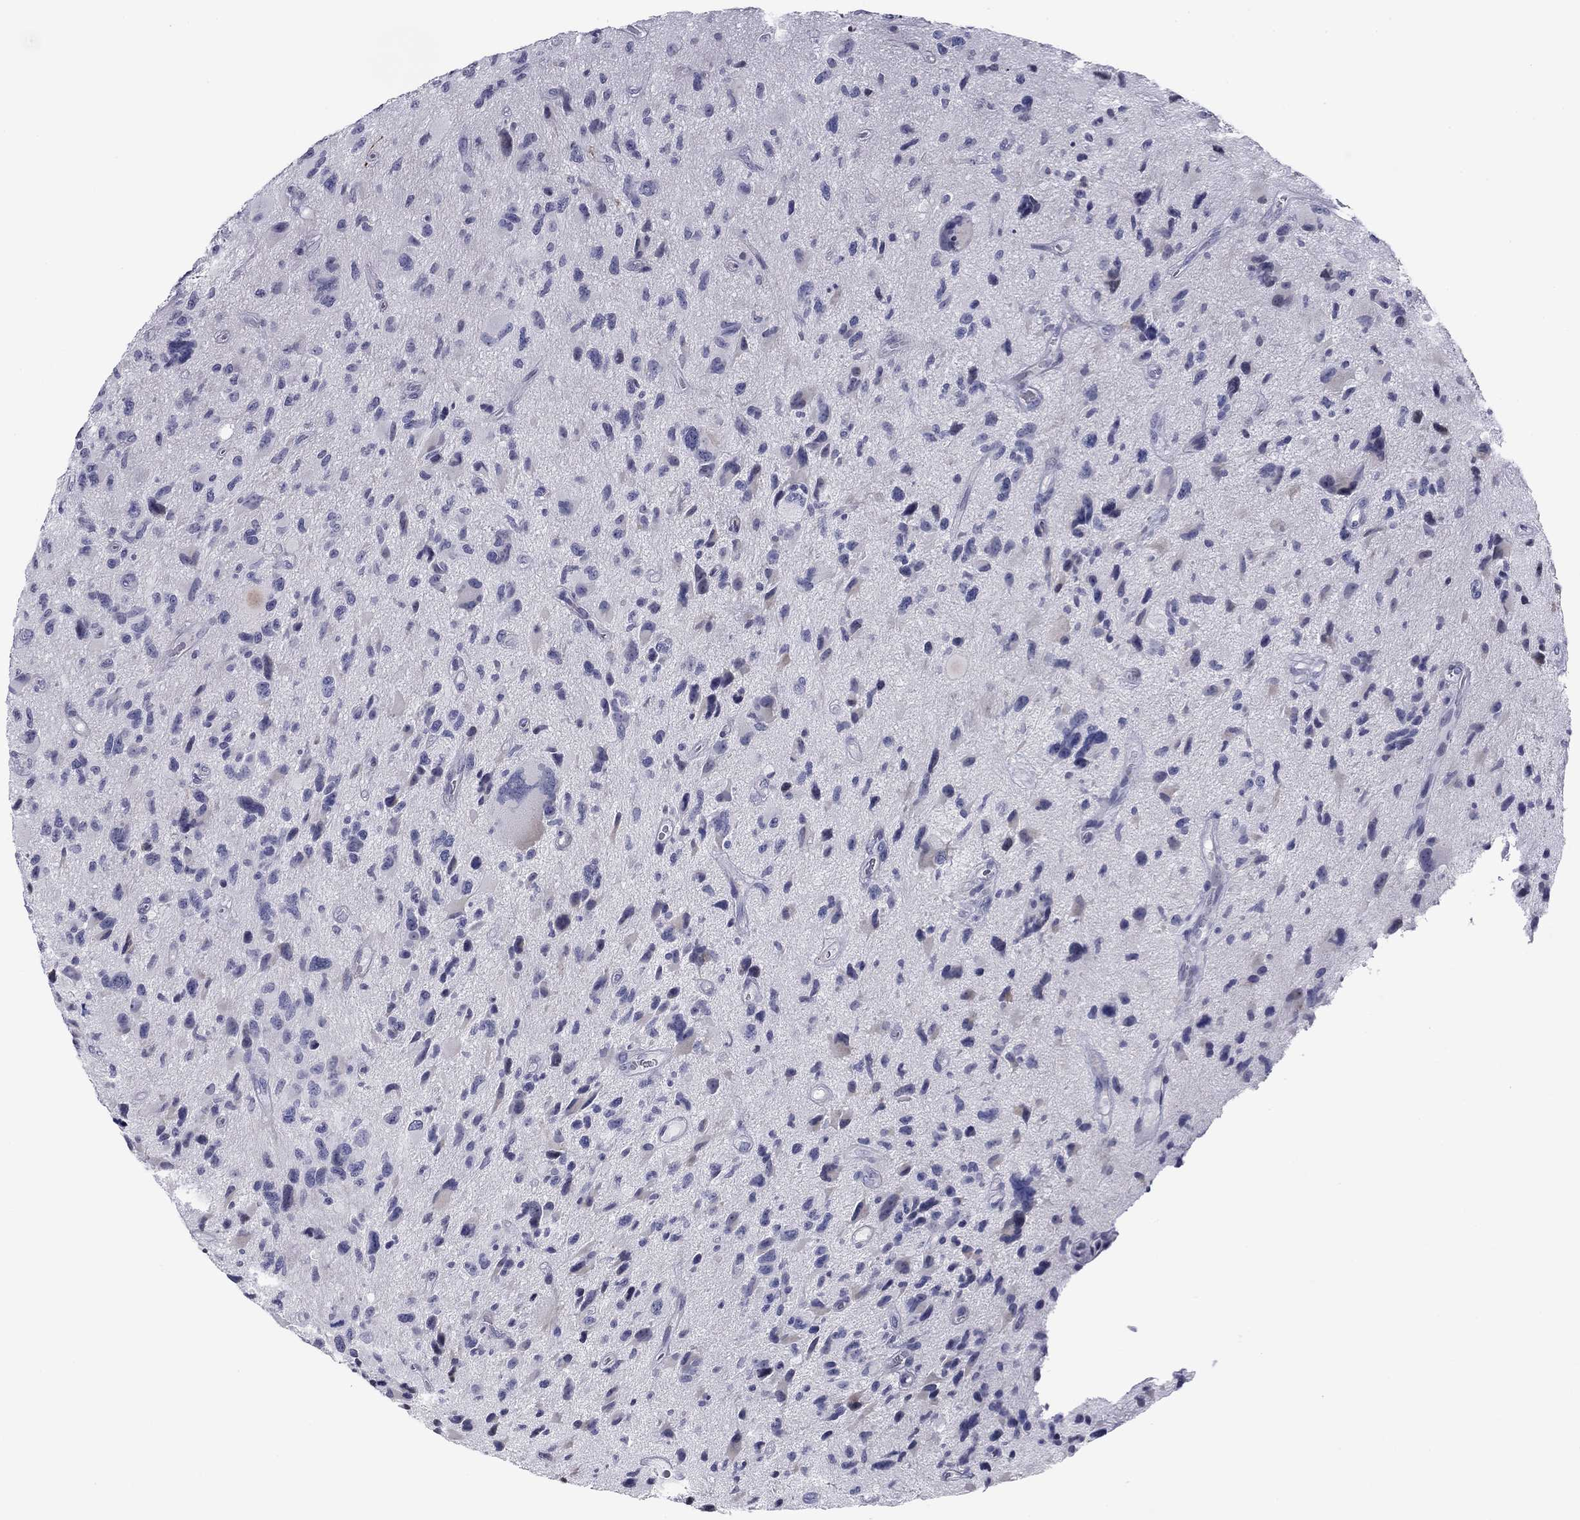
{"staining": {"intensity": "negative", "quantity": "none", "location": "none"}, "tissue": "glioma", "cell_type": "Tumor cells", "image_type": "cancer", "snomed": [{"axis": "morphology", "description": "Glioma, malignant, NOS"}, {"axis": "morphology", "description": "Glioma, malignant, High grade"}, {"axis": "topography", "description": "Brain"}], "caption": "High magnification brightfield microscopy of malignant glioma (high-grade) stained with DAB (3,3'-diaminobenzidine) (brown) and counterstained with hematoxylin (blue): tumor cells show no significant expression. (DAB immunohistochemistry (IHC), high magnification).", "gene": "PRPH", "patient": {"sex": "female", "age": 71}}